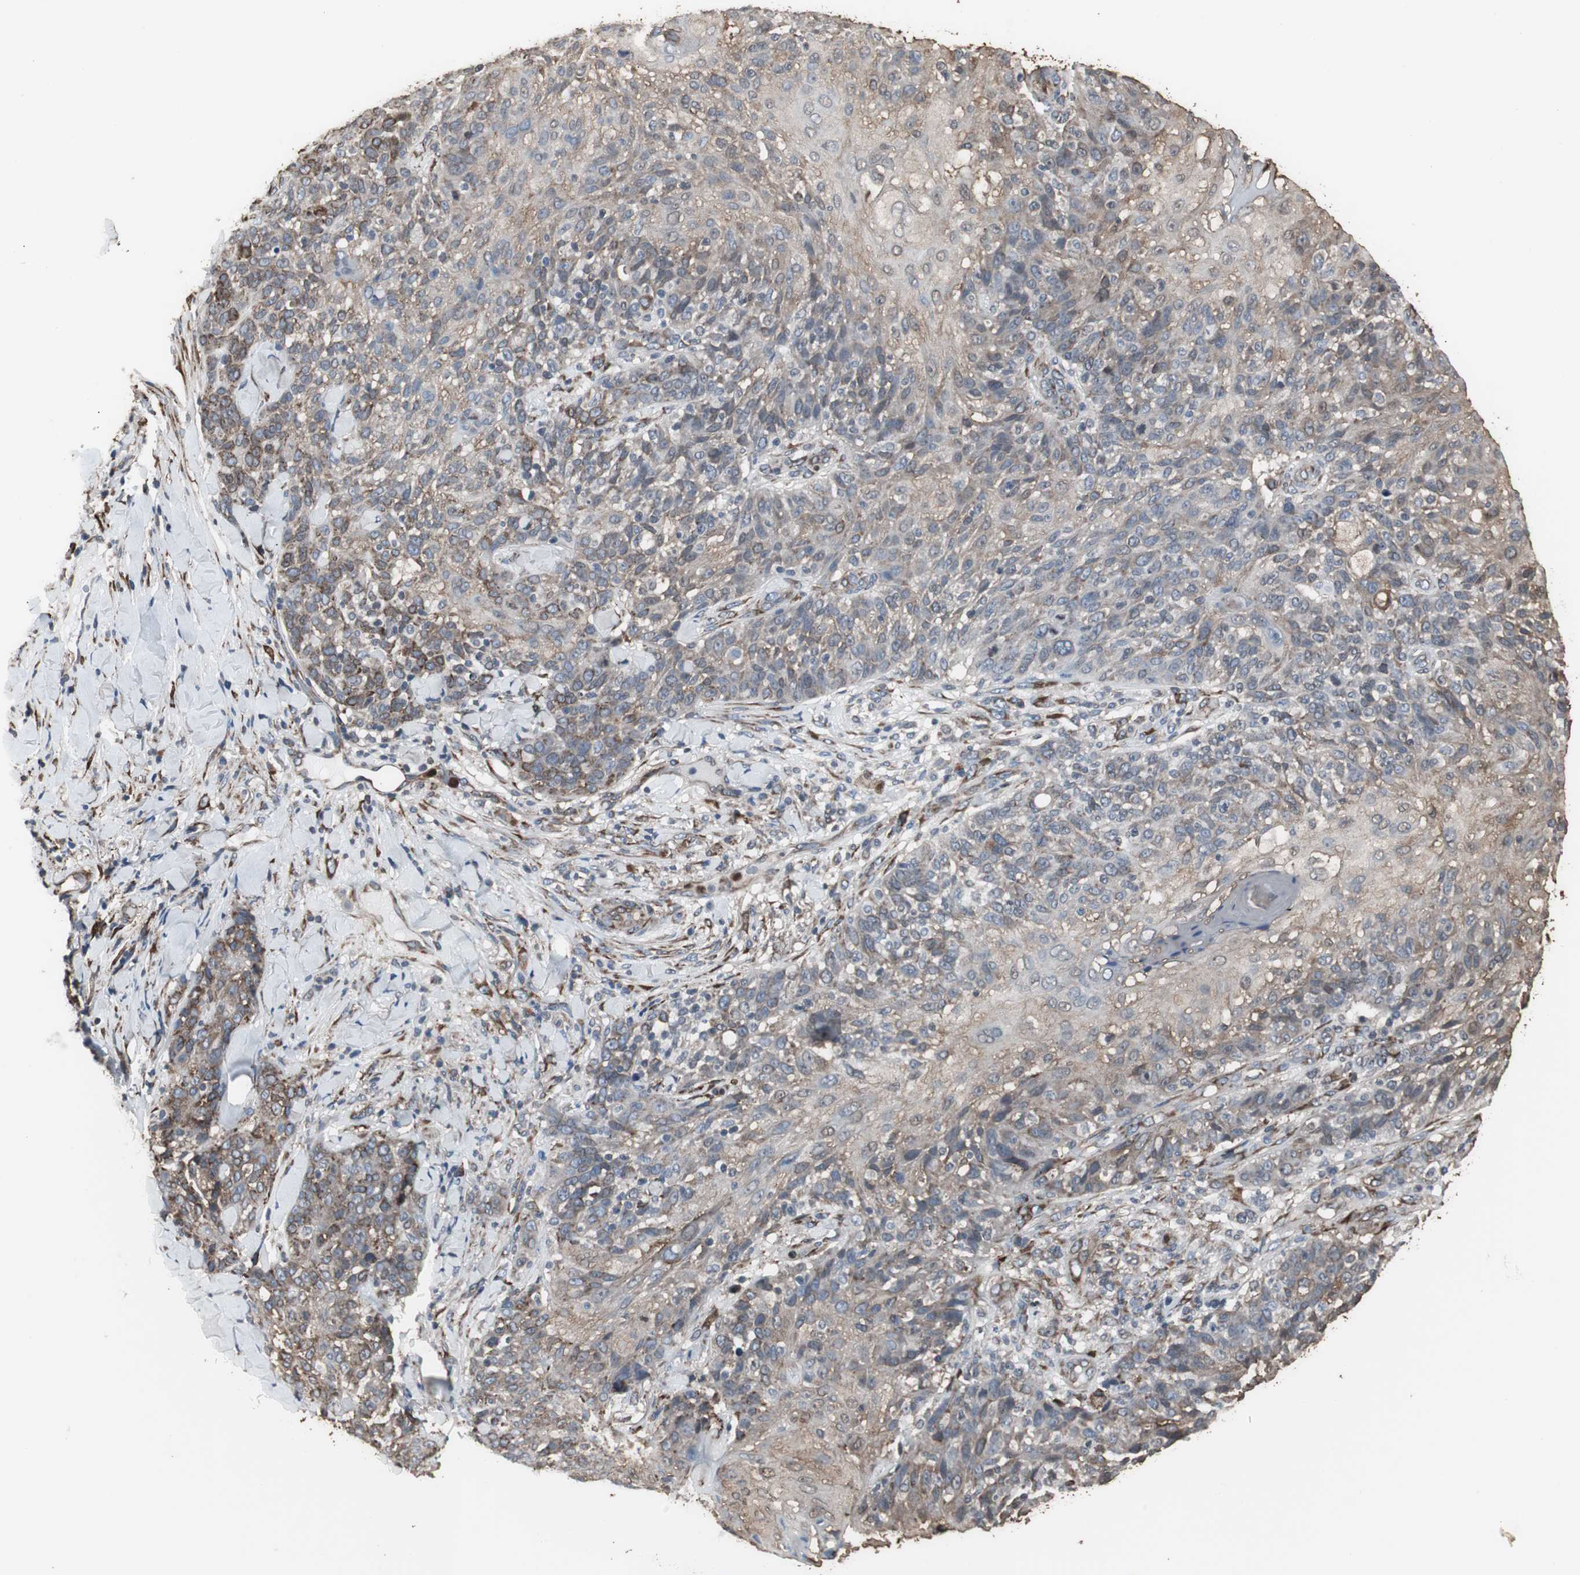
{"staining": {"intensity": "weak", "quantity": ">75%", "location": "cytoplasmic/membranous"}, "tissue": "skin cancer", "cell_type": "Tumor cells", "image_type": "cancer", "snomed": [{"axis": "morphology", "description": "Normal tissue, NOS"}, {"axis": "morphology", "description": "Squamous cell carcinoma, NOS"}, {"axis": "topography", "description": "Skin"}], "caption": "Skin cancer (squamous cell carcinoma) stained for a protein exhibits weak cytoplasmic/membranous positivity in tumor cells.", "gene": "CALU", "patient": {"sex": "female", "age": 83}}